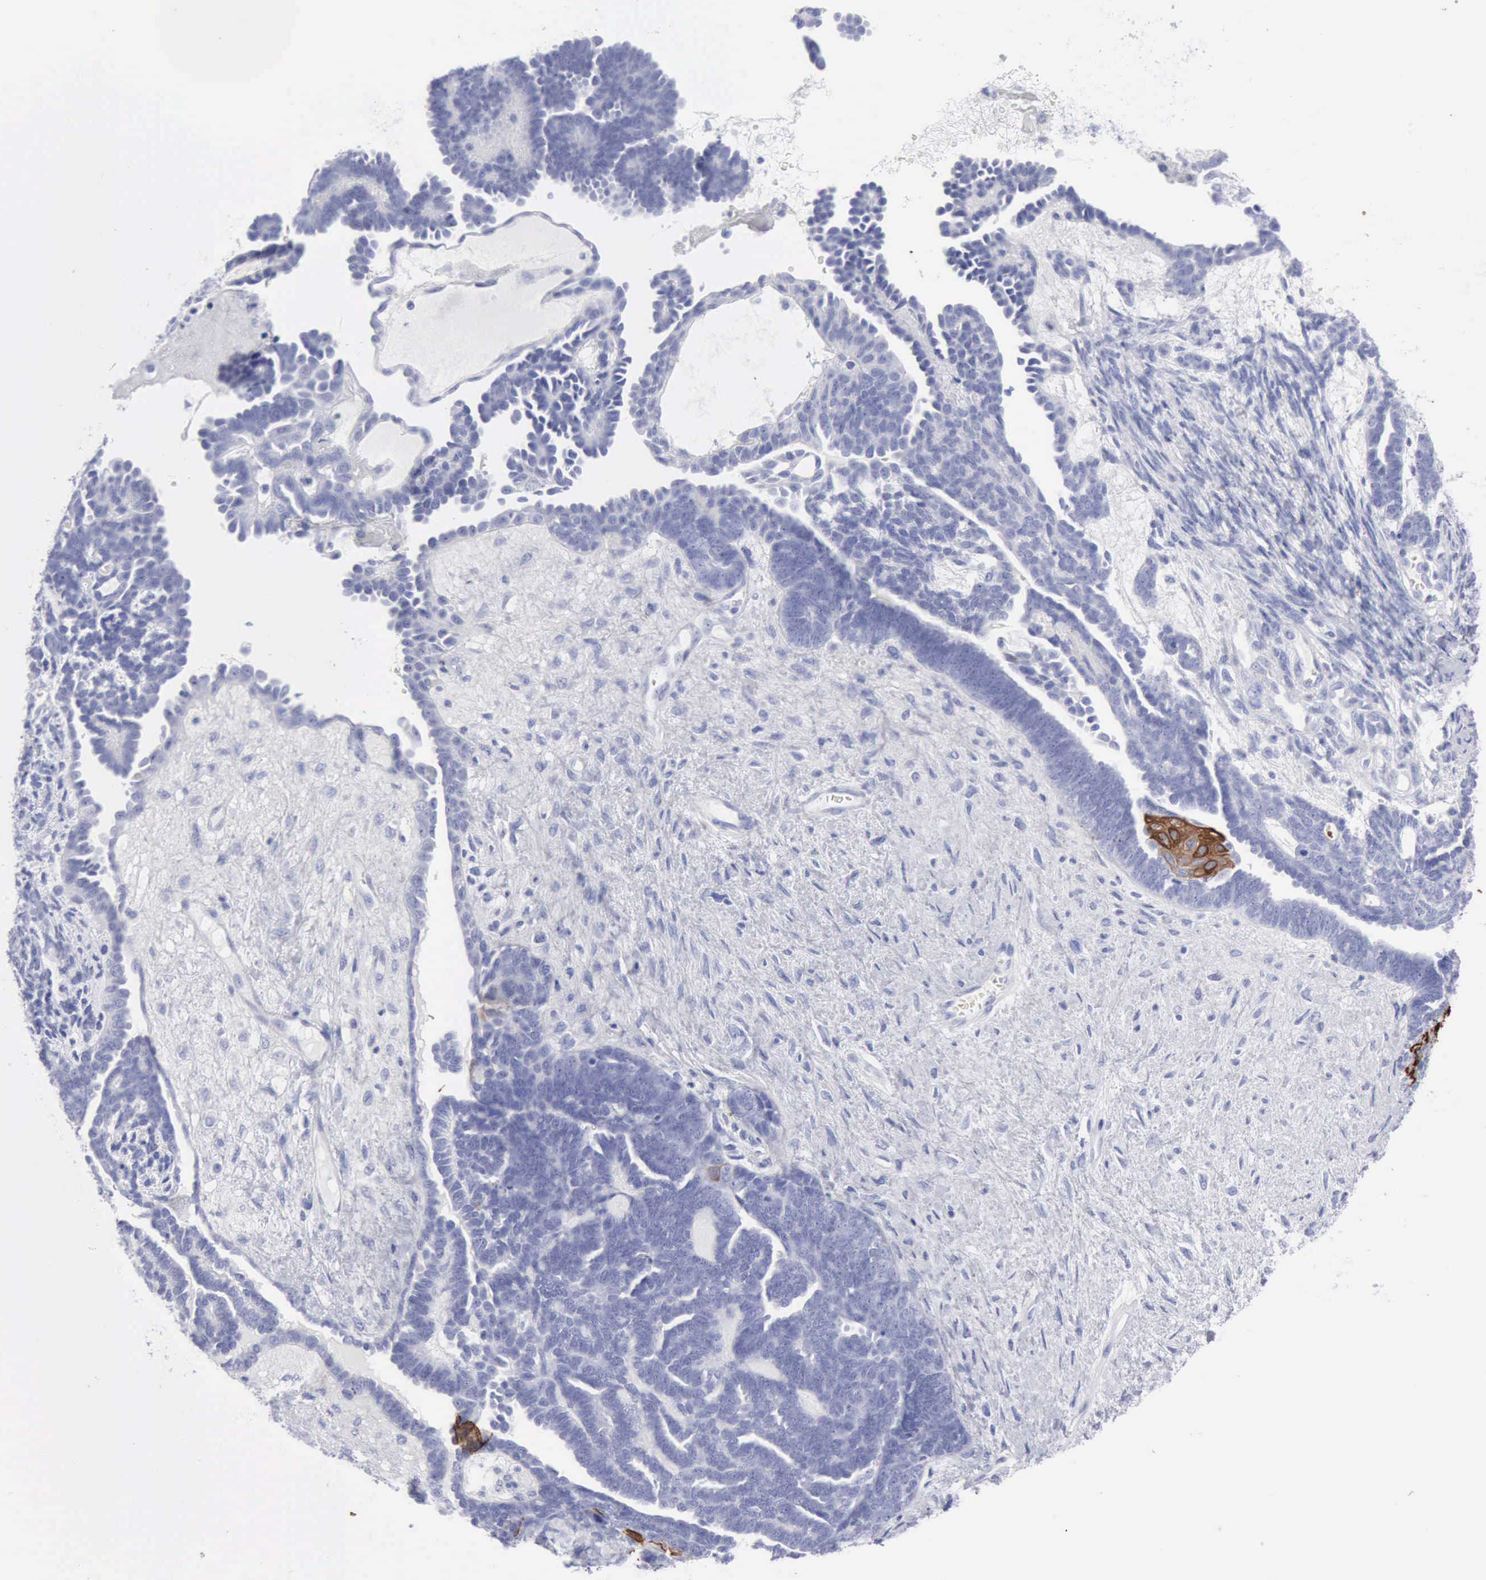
{"staining": {"intensity": "negative", "quantity": "none", "location": "none"}, "tissue": "endometrial cancer", "cell_type": "Tumor cells", "image_type": "cancer", "snomed": [{"axis": "morphology", "description": "Neoplasm, malignant, NOS"}, {"axis": "topography", "description": "Endometrium"}], "caption": "A photomicrograph of endometrial cancer stained for a protein exhibits no brown staining in tumor cells.", "gene": "KRT10", "patient": {"sex": "female", "age": 74}}